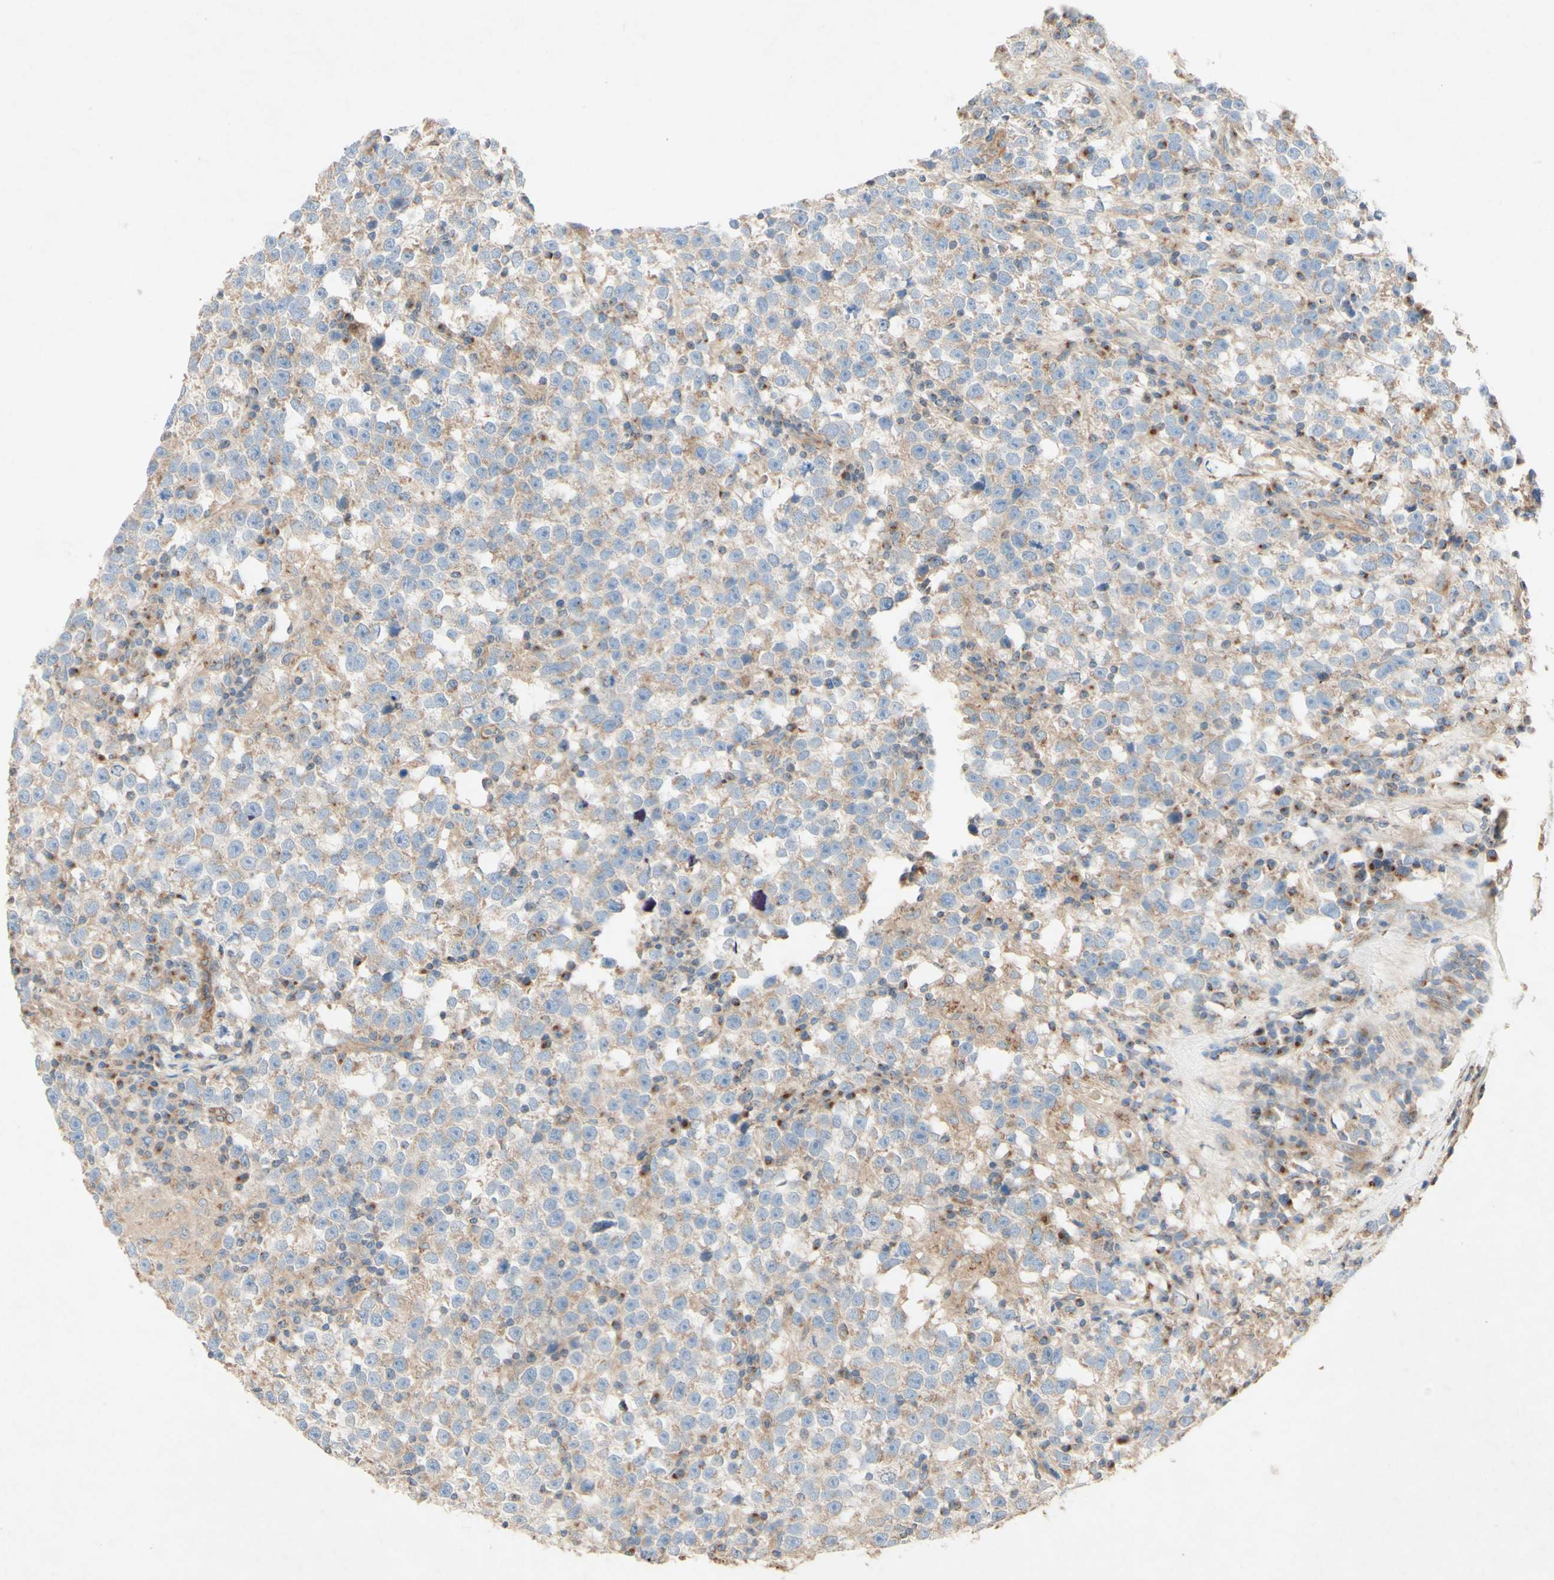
{"staining": {"intensity": "weak", "quantity": ">75%", "location": "cytoplasmic/membranous"}, "tissue": "testis cancer", "cell_type": "Tumor cells", "image_type": "cancer", "snomed": [{"axis": "morphology", "description": "Seminoma, NOS"}, {"axis": "topography", "description": "Testis"}], "caption": "Immunohistochemical staining of testis cancer (seminoma) demonstrates low levels of weak cytoplasmic/membranous expression in approximately >75% of tumor cells.", "gene": "MTM1", "patient": {"sex": "male", "age": 43}}